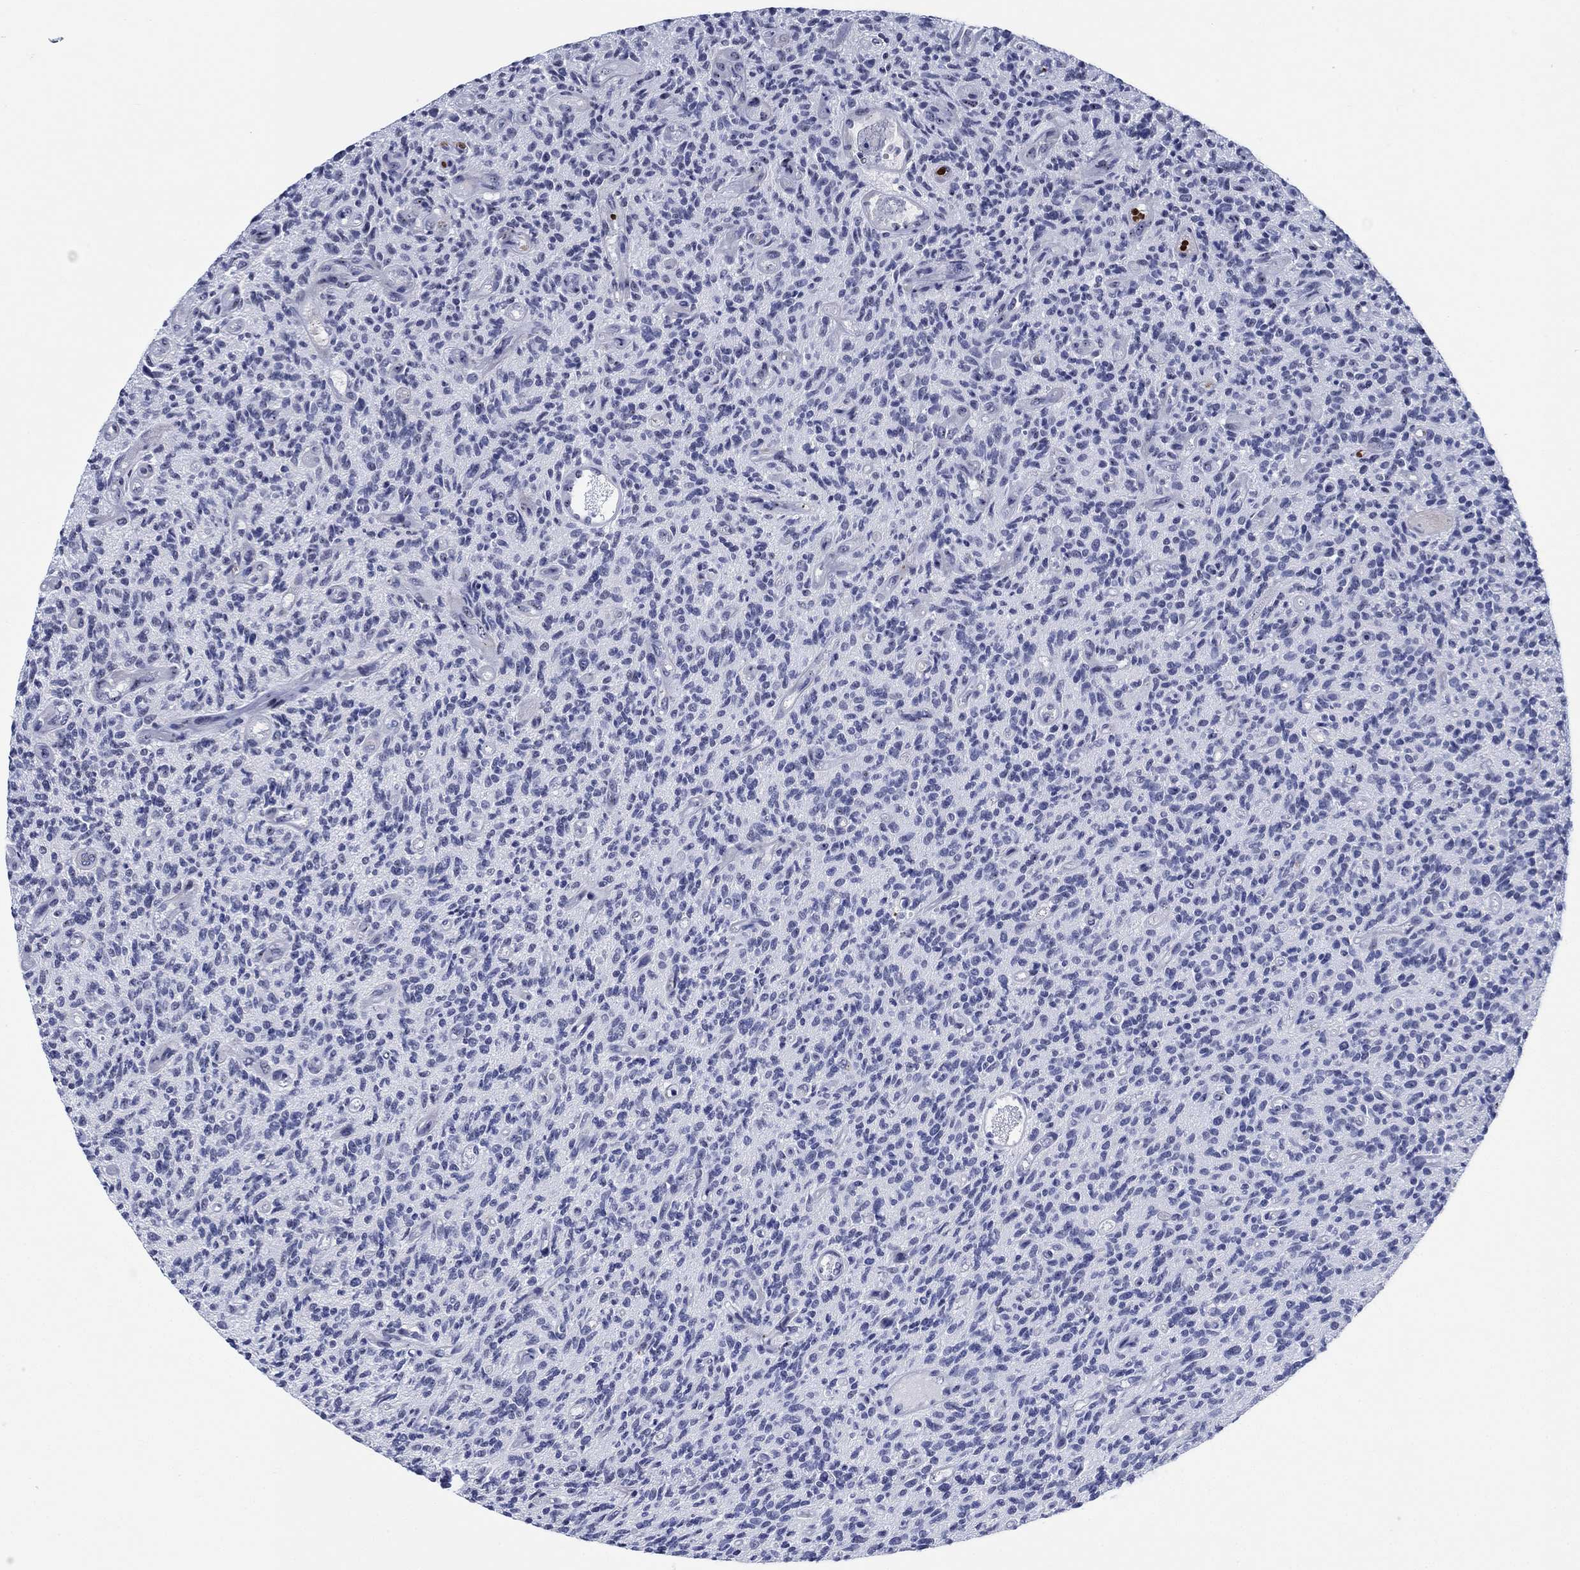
{"staining": {"intensity": "negative", "quantity": "none", "location": "none"}, "tissue": "glioma", "cell_type": "Tumor cells", "image_type": "cancer", "snomed": [{"axis": "morphology", "description": "Glioma, malignant, High grade"}, {"axis": "topography", "description": "Brain"}], "caption": "Image shows no protein positivity in tumor cells of glioma tissue. (Stains: DAB (3,3'-diaminobenzidine) immunohistochemistry with hematoxylin counter stain, Microscopy: brightfield microscopy at high magnification).", "gene": "ZNF446", "patient": {"sex": "male", "age": 64}}